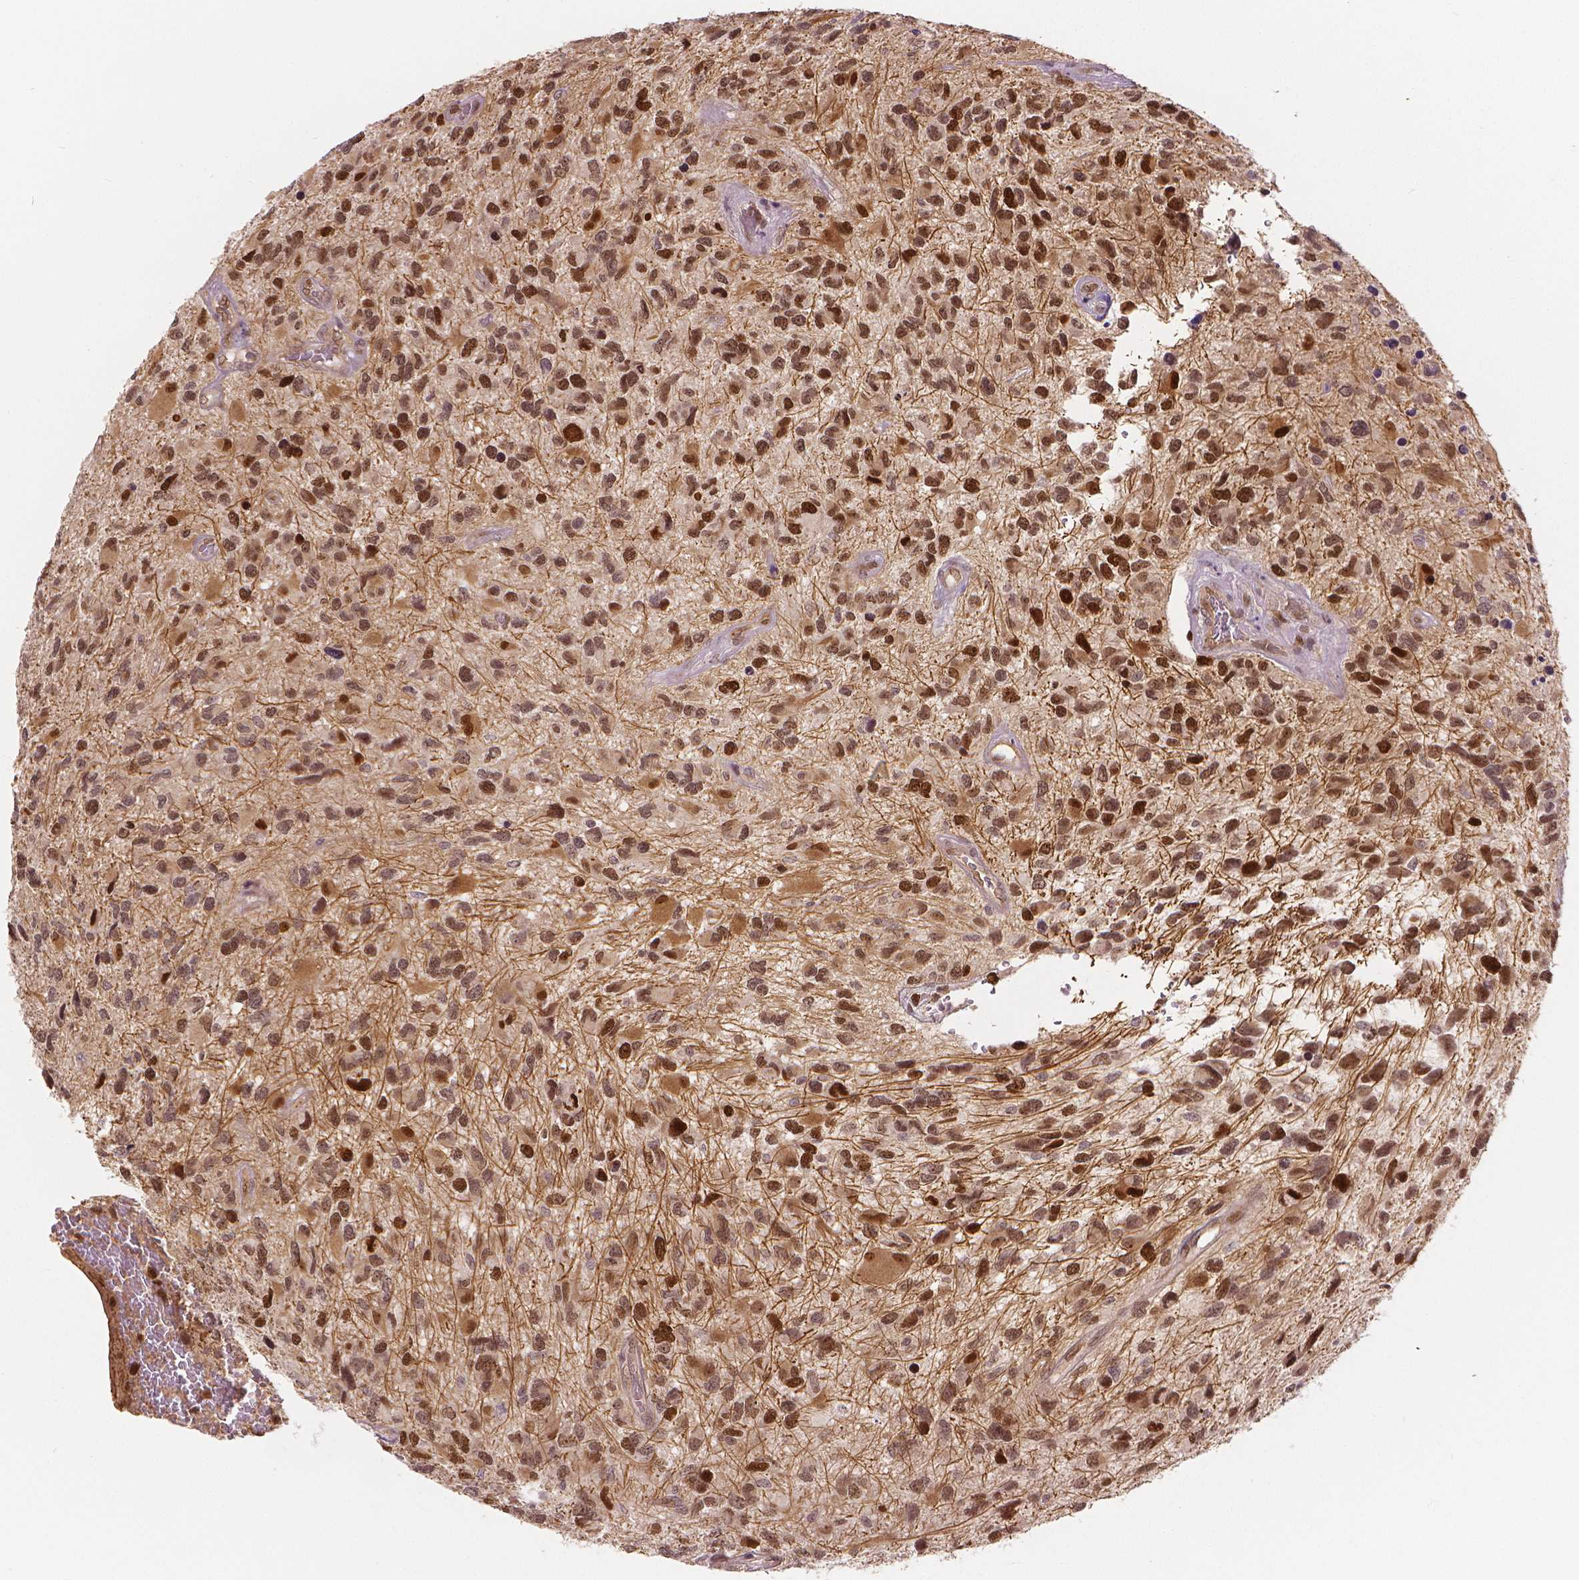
{"staining": {"intensity": "moderate", "quantity": ">75%", "location": "nuclear"}, "tissue": "glioma", "cell_type": "Tumor cells", "image_type": "cancer", "snomed": [{"axis": "morphology", "description": "Glioma, malignant, NOS"}, {"axis": "morphology", "description": "Glioma, malignant, High grade"}, {"axis": "topography", "description": "Brain"}], "caption": "The immunohistochemical stain highlights moderate nuclear staining in tumor cells of glioma tissue.", "gene": "NSD2", "patient": {"sex": "female", "age": 71}}